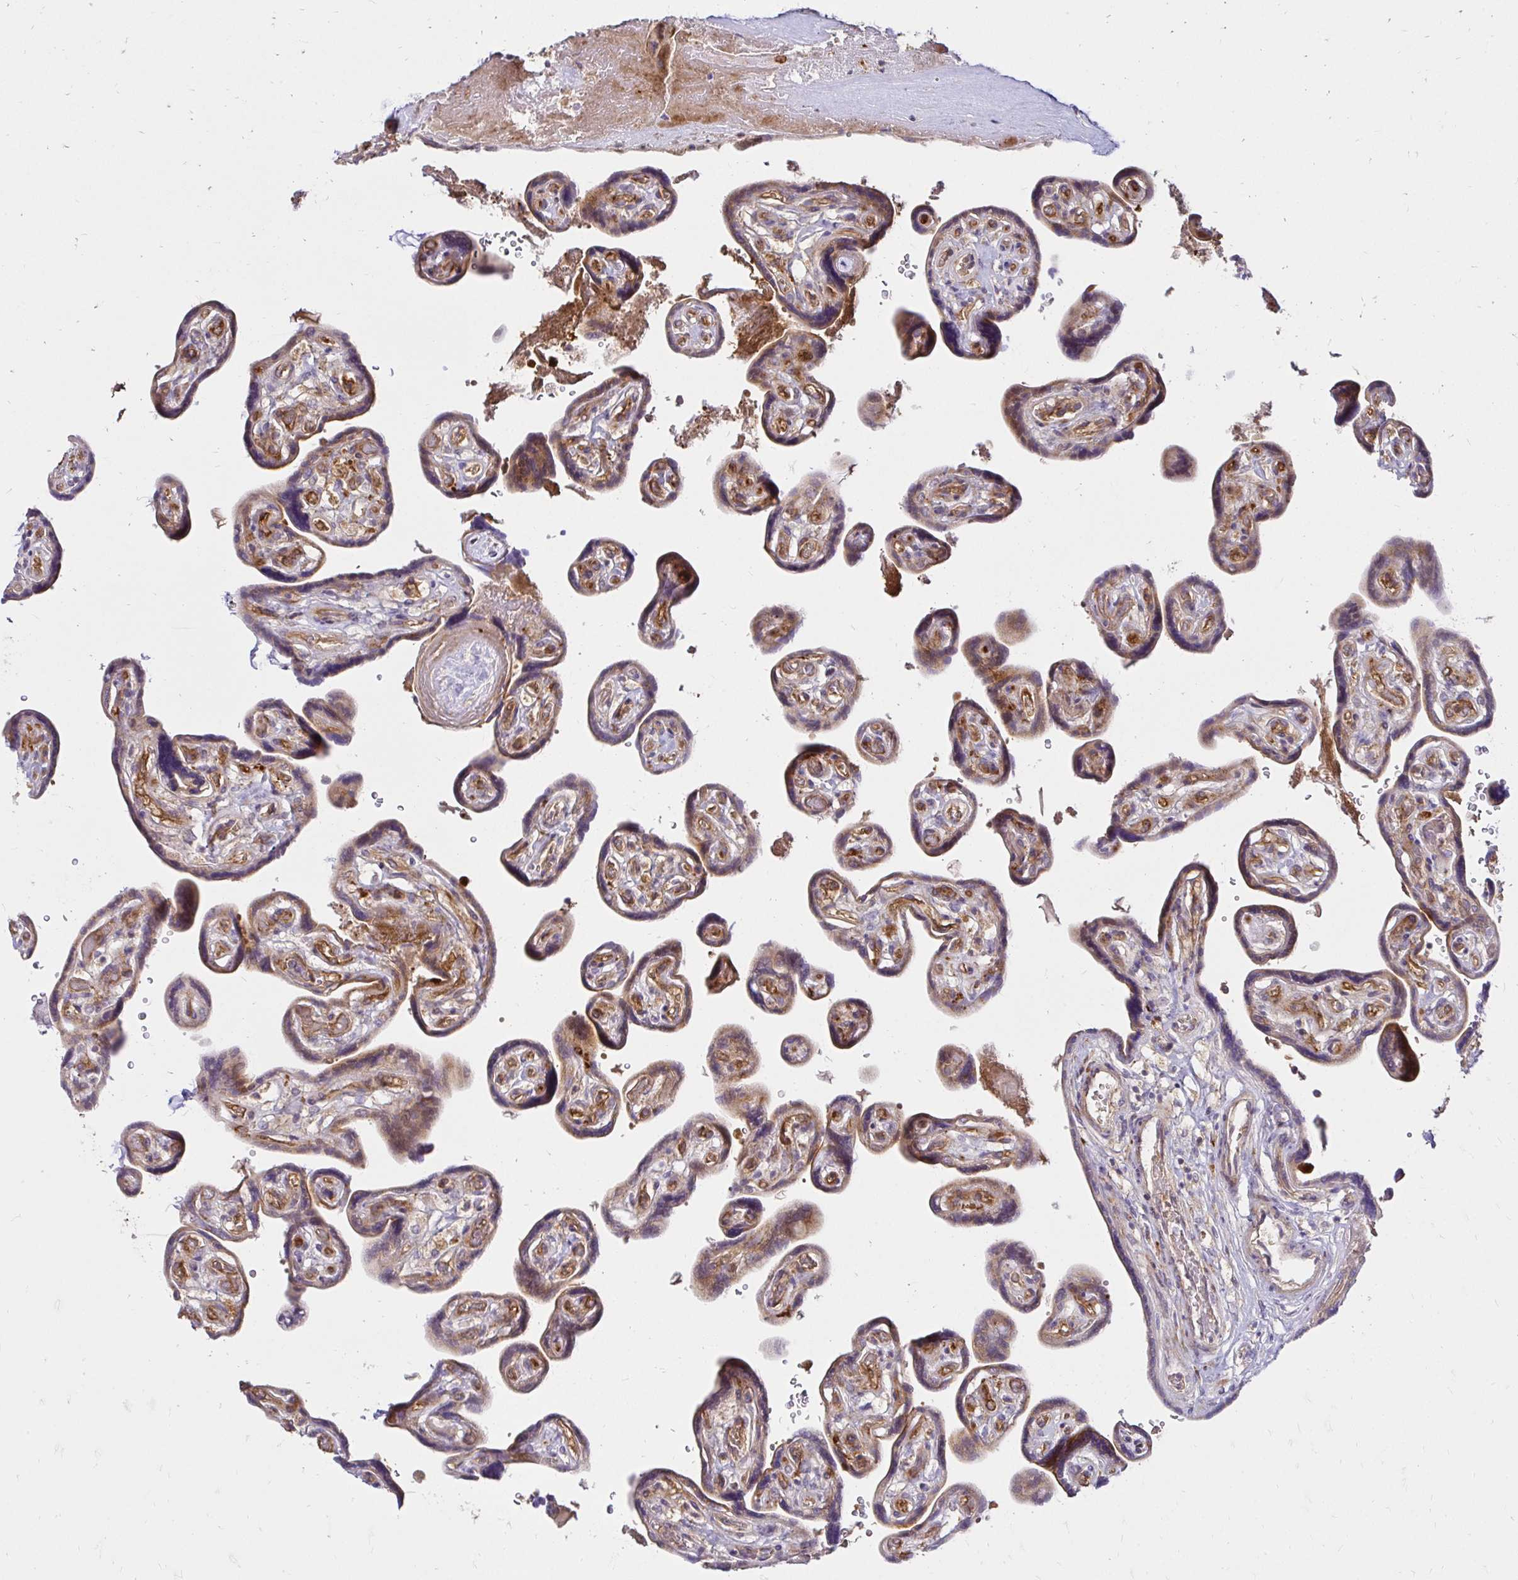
{"staining": {"intensity": "weak", "quantity": "25%-75%", "location": "cytoplasmic/membranous"}, "tissue": "placenta", "cell_type": "Trophoblastic cells", "image_type": "normal", "snomed": [{"axis": "morphology", "description": "Normal tissue, NOS"}, {"axis": "topography", "description": "Placenta"}], "caption": "This is an image of immunohistochemistry (IHC) staining of benign placenta, which shows weak positivity in the cytoplasmic/membranous of trophoblastic cells.", "gene": "ITGA2", "patient": {"sex": "female", "age": 32}}